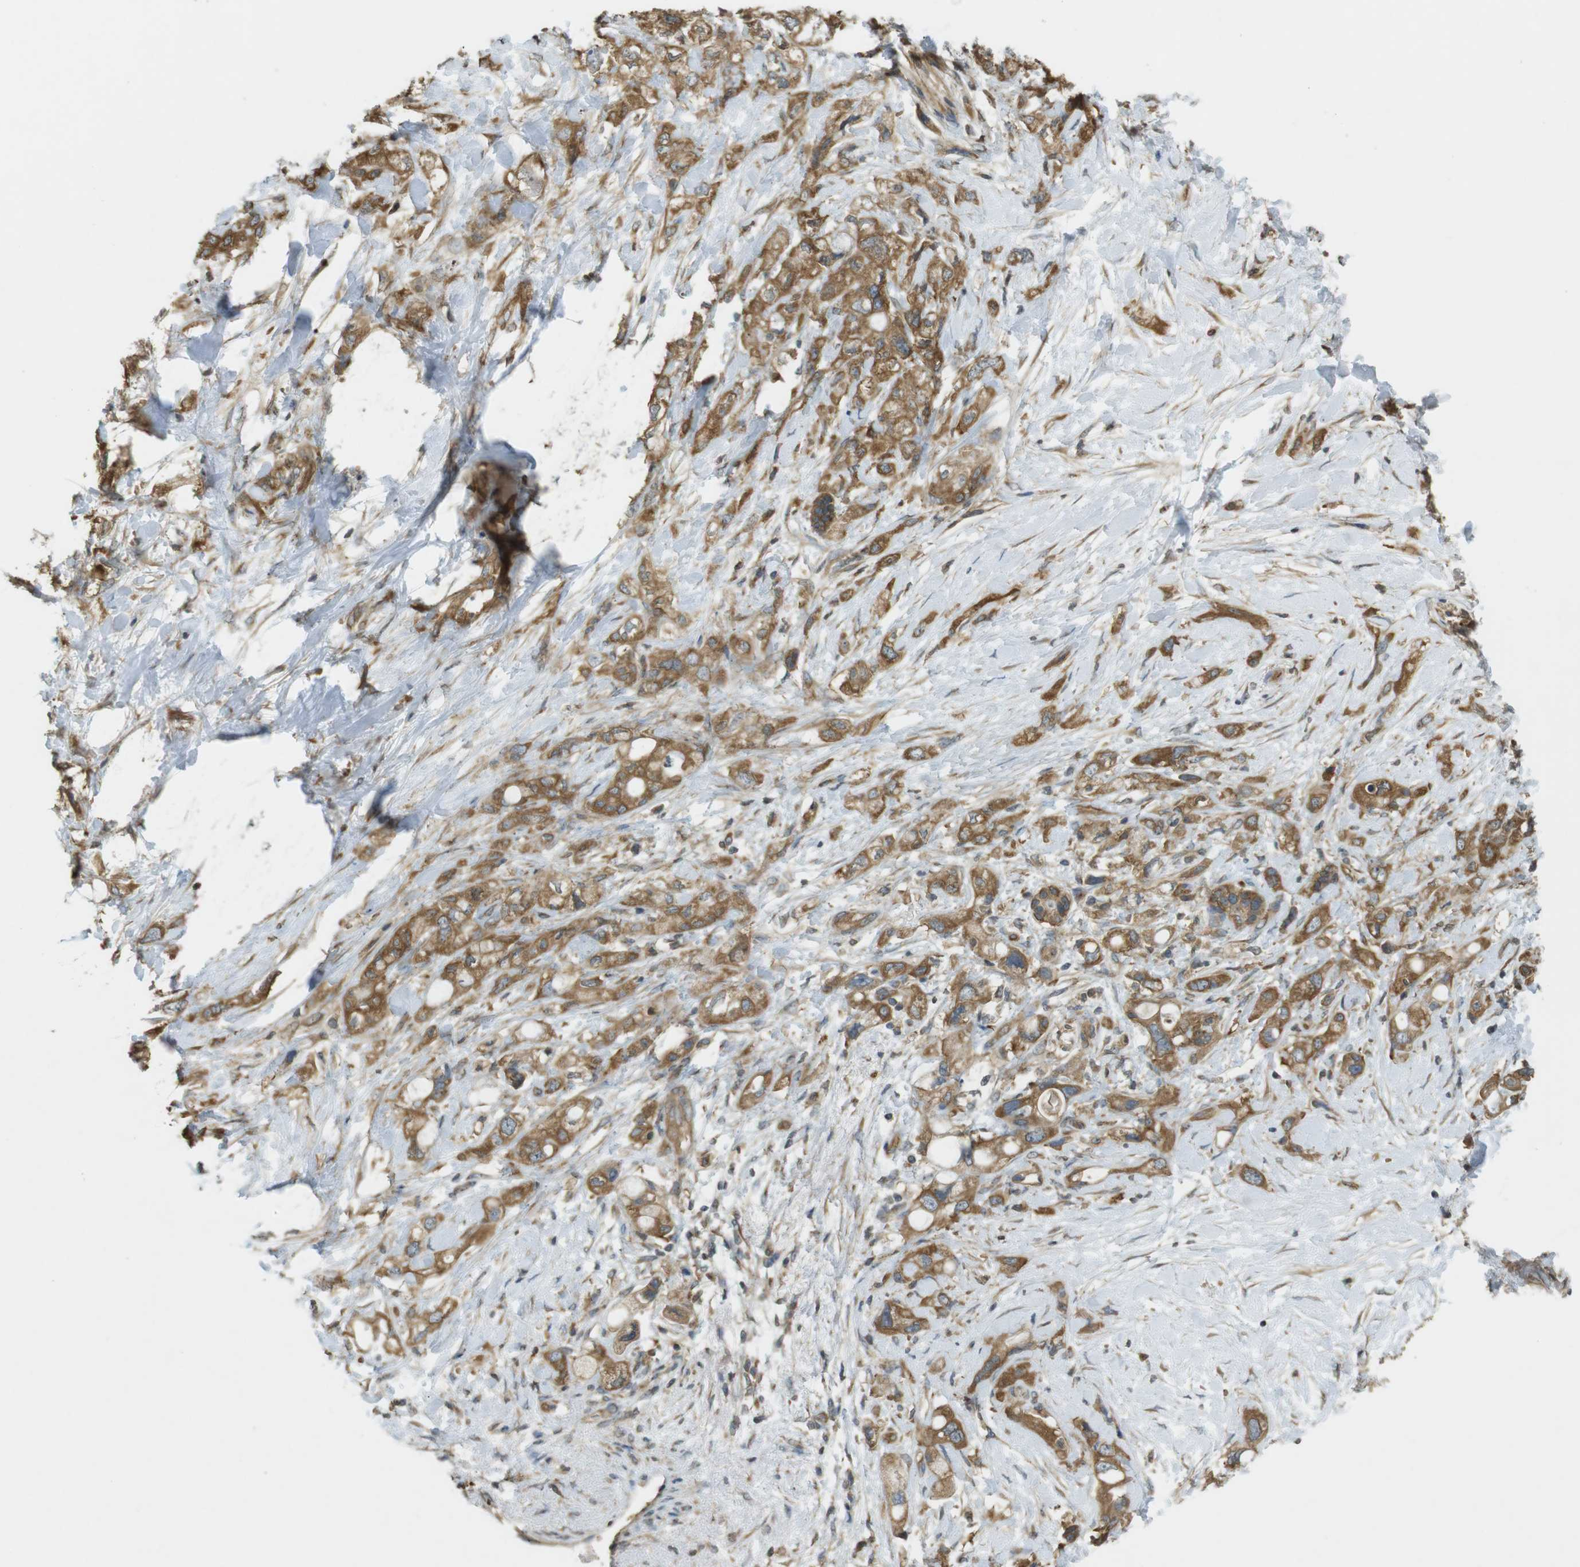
{"staining": {"intensity": "moderate", "quantity": ">75%", "location": "cytoplasmic/membranous"}, "tissue": "pancreatic cancer", "cell_type": "Tumor cells", "image_type": "cancer", "snomed": [{"axis": "morphology", "description": "Adenocarcinoma, NOS"}, {"axis": "topography", "description": "Pancreas"}], "caption": "Moderate cytoplasmic/membranous staining is present in about >75% of tumor cells in pancreatic adenocarcinoma.", "gene": "KIF5B", "patient": {"sex": "female", "age": 56}}